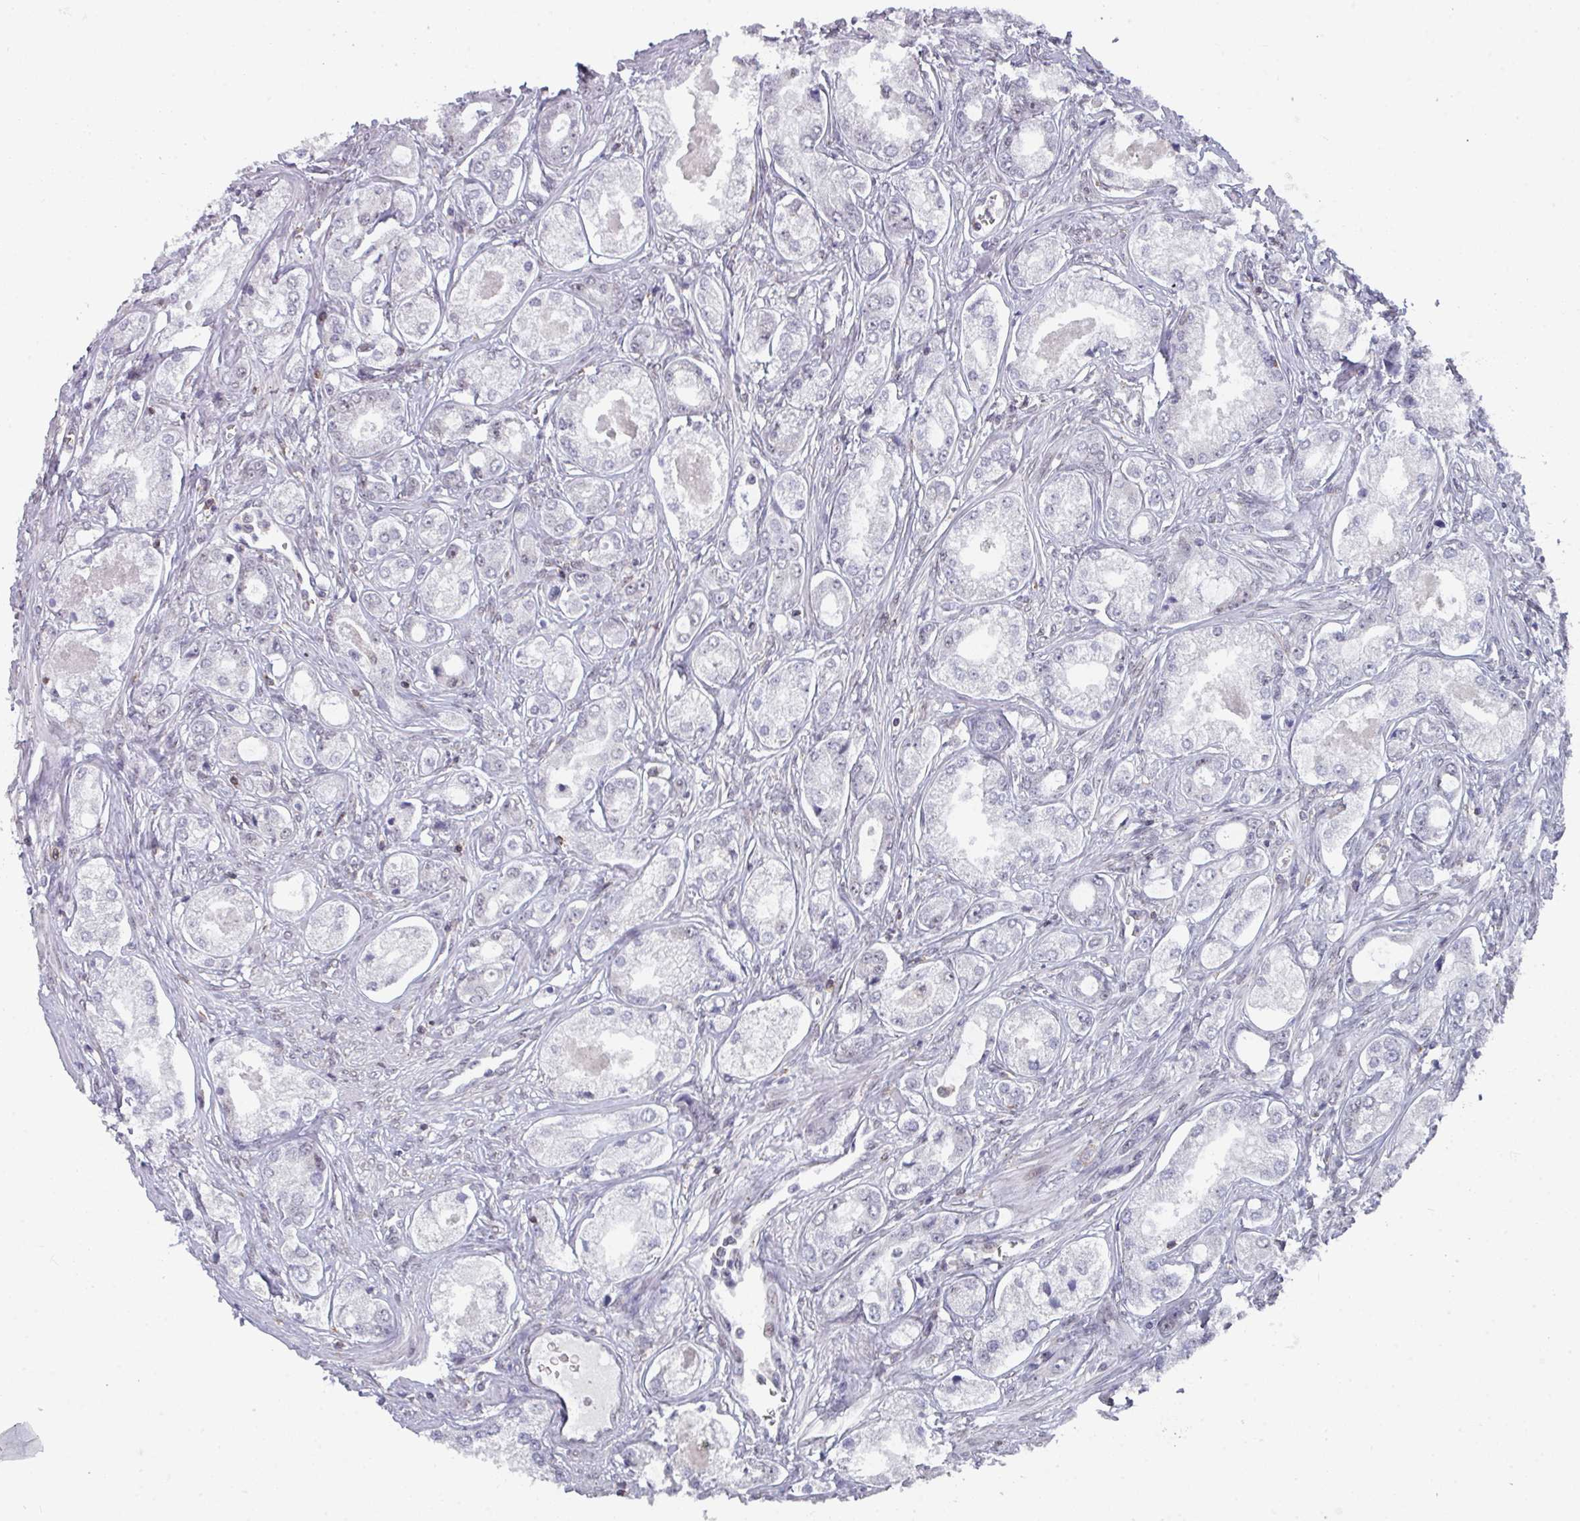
{"staining": {"intensity": "negative", "quantity": "none", "location": "none"}, "tissue": "prostate cancer", "cell_type": "Tumor cells", "image_type": "cancer", "snomed": [{"axis": "morphology", "description": "Adenocarcinoma, Low grade"}, {"axis": "topography", "description": "Prostate"}], "caption": "Immunohistochemistry (IHC) image of human prostate low-grade adenocarcinoma stained for a protein (brown), which exhibits no staining in tumor cells.", "gene": "RASAL3", "patient": {"sex": "male", "age": 68}}